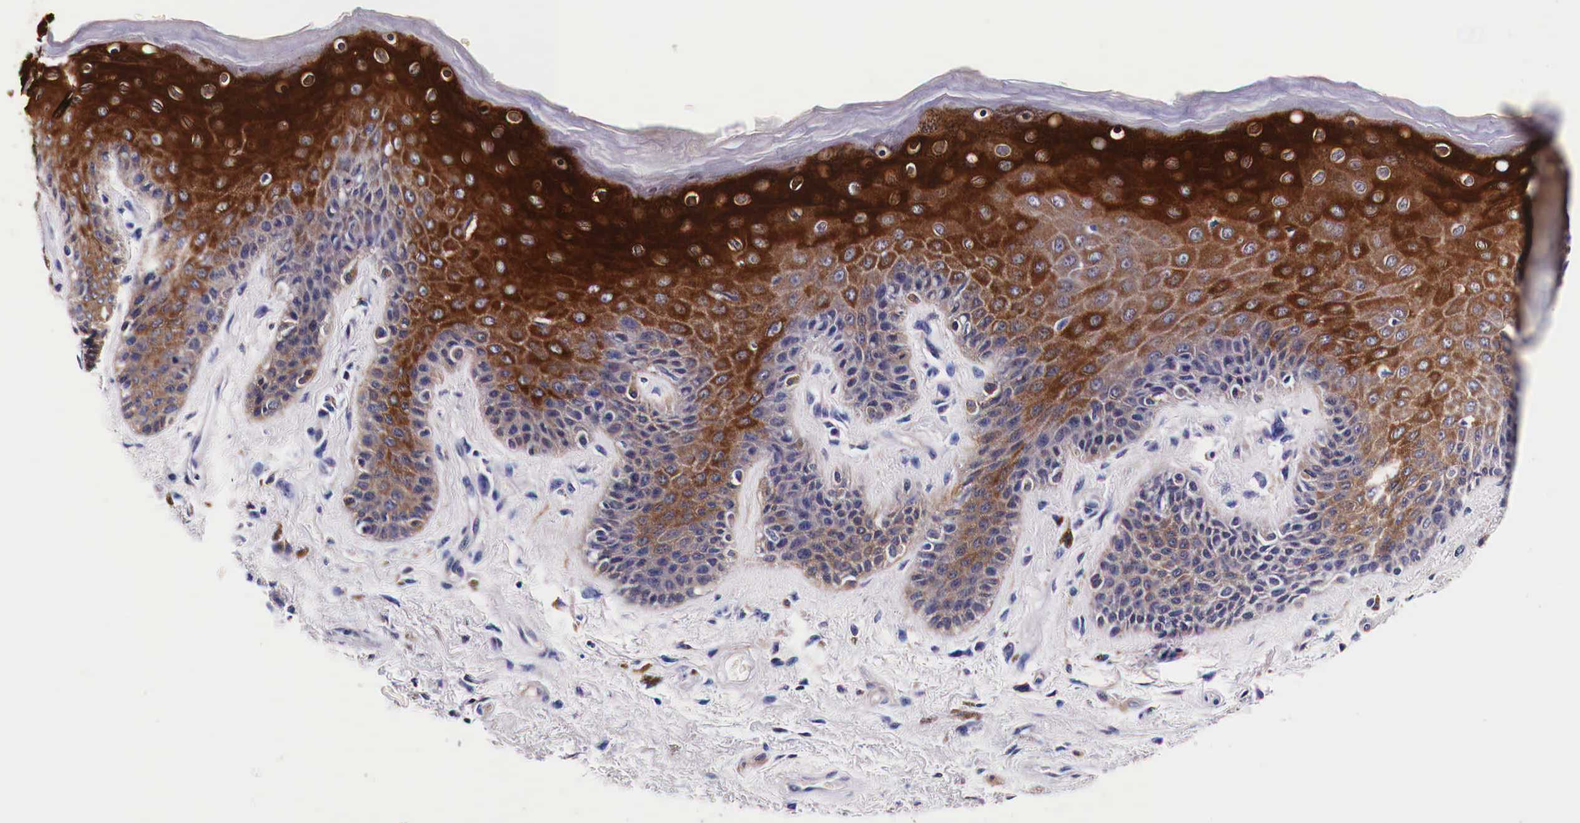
{"staining": {"intensity": "strong", "quantity": ">75%", "location": "cytoplasmic/membranous"}, "tissue": "skin", "cell_type": "Epidermal cells", "image_type": "normal", "snomed": [{"axis": "morphology", "description": "Normal tissue, NOS"}, {"axis": "topography", "description": "Anal"}, {"axis": "topography", "description": "Peripheral nerve tissue"}], "caption": "DAB immunohistochemical staining of unremarkable skin shows strong cytoplasmic/membranous protein expression in about >75% of epidermal cells. The protein is stained brown, and the nuclei are stained in blue (DAB (3,3'-diaminobenzidine) IHC with brightfield microscopy, high magnification).", "gene": "HSPB1", "patient": {"sex": "female", "age": 46}}